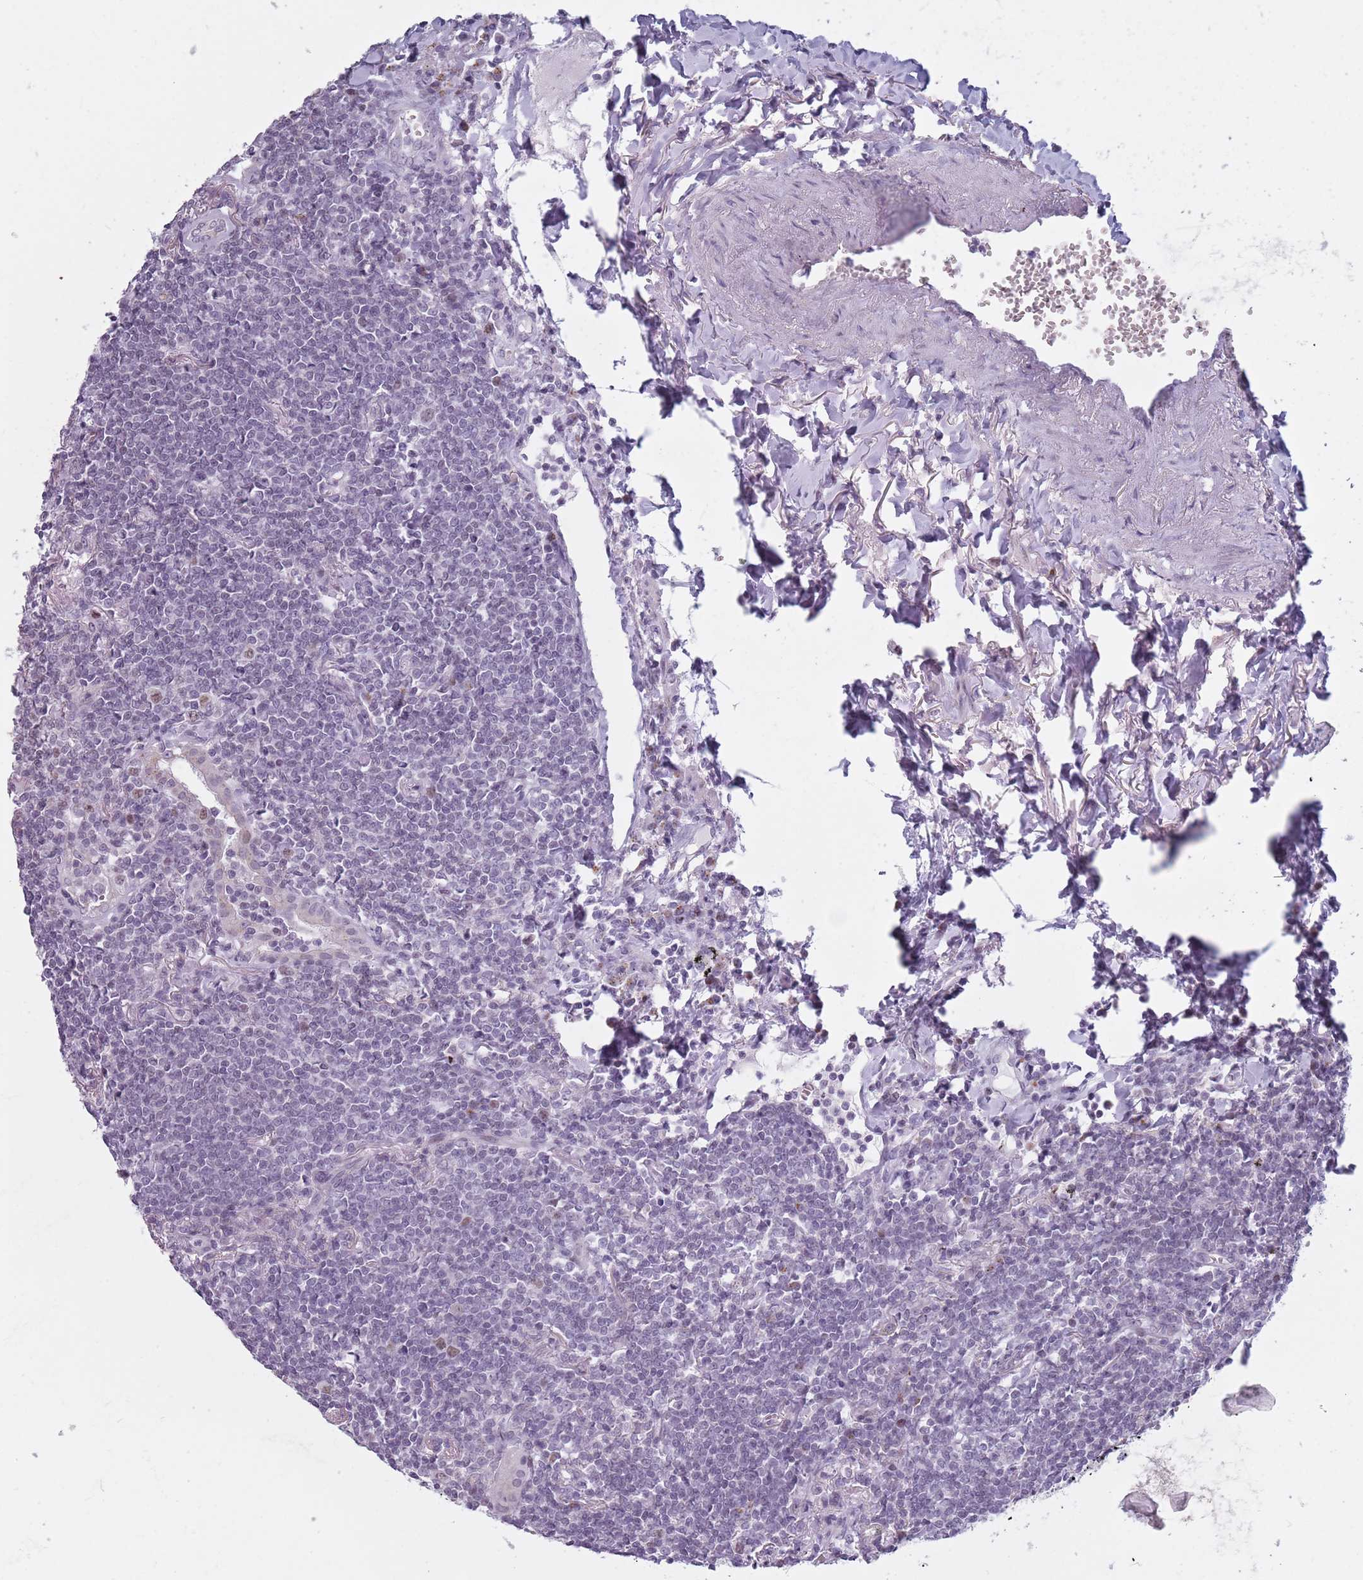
{"staining": {"intensity": "negative", "quantity": "none", "location": "none"}, "tissue": "lymphoma", "cell_type": "Tumor cells", "image_type": "cancer", "snomed": [{"axis": "morphology", "description": "Malignant lymphoma, non-Hodgkin's type, Low grade"}, {"axis": "topography", "description": "Lung"}], "caption": "Immunohistochemistry of lymphoma reveals no staining in tumor cells.", "gene": "ZKSCAN2", "patient": {"sex": "female", "age": 71}}